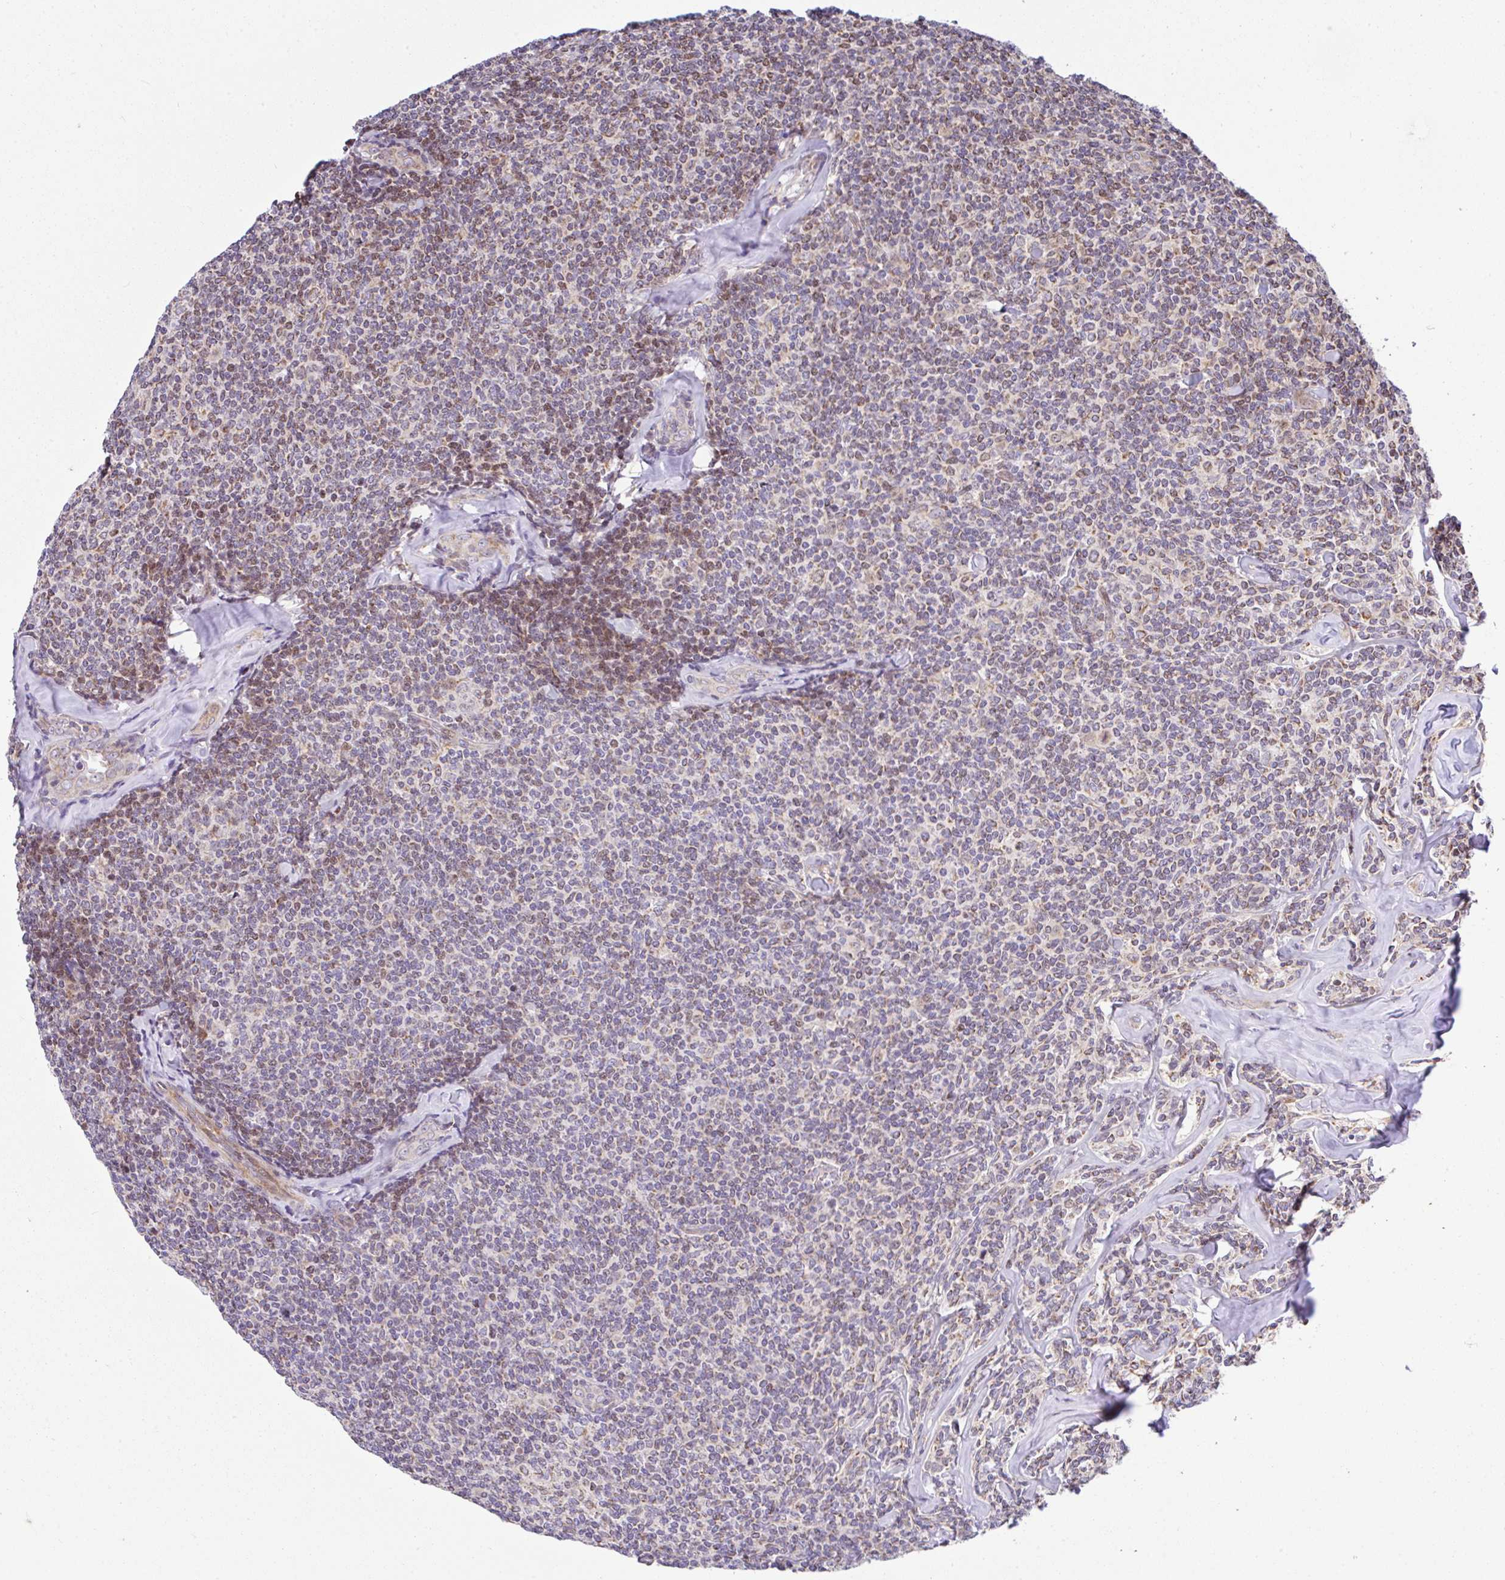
{"staining": {"intensity": "moderate", "quantity": "25%-75%", "location": "cytoplasmic/membranous"}, "tissue": "lymphoma", "cell_type": "Tumor cells", "image_type": "cancer", "snomed": [{"axis": "morphology", "description": "Malignant lymphoma, non-Hodgkin's type, Low grade"}, {"axis": "topography", "description": "Lymph node"}], "caption": "IHC of low-grade malignant lymphoma, non-Hodgkin's type reveals medium levels of moderate cytoplasmic/membranous expression in about 25%-75% of tumor cells.", "gene": "FIGNL1", "patient": {"sex": "female", "age": 56}}